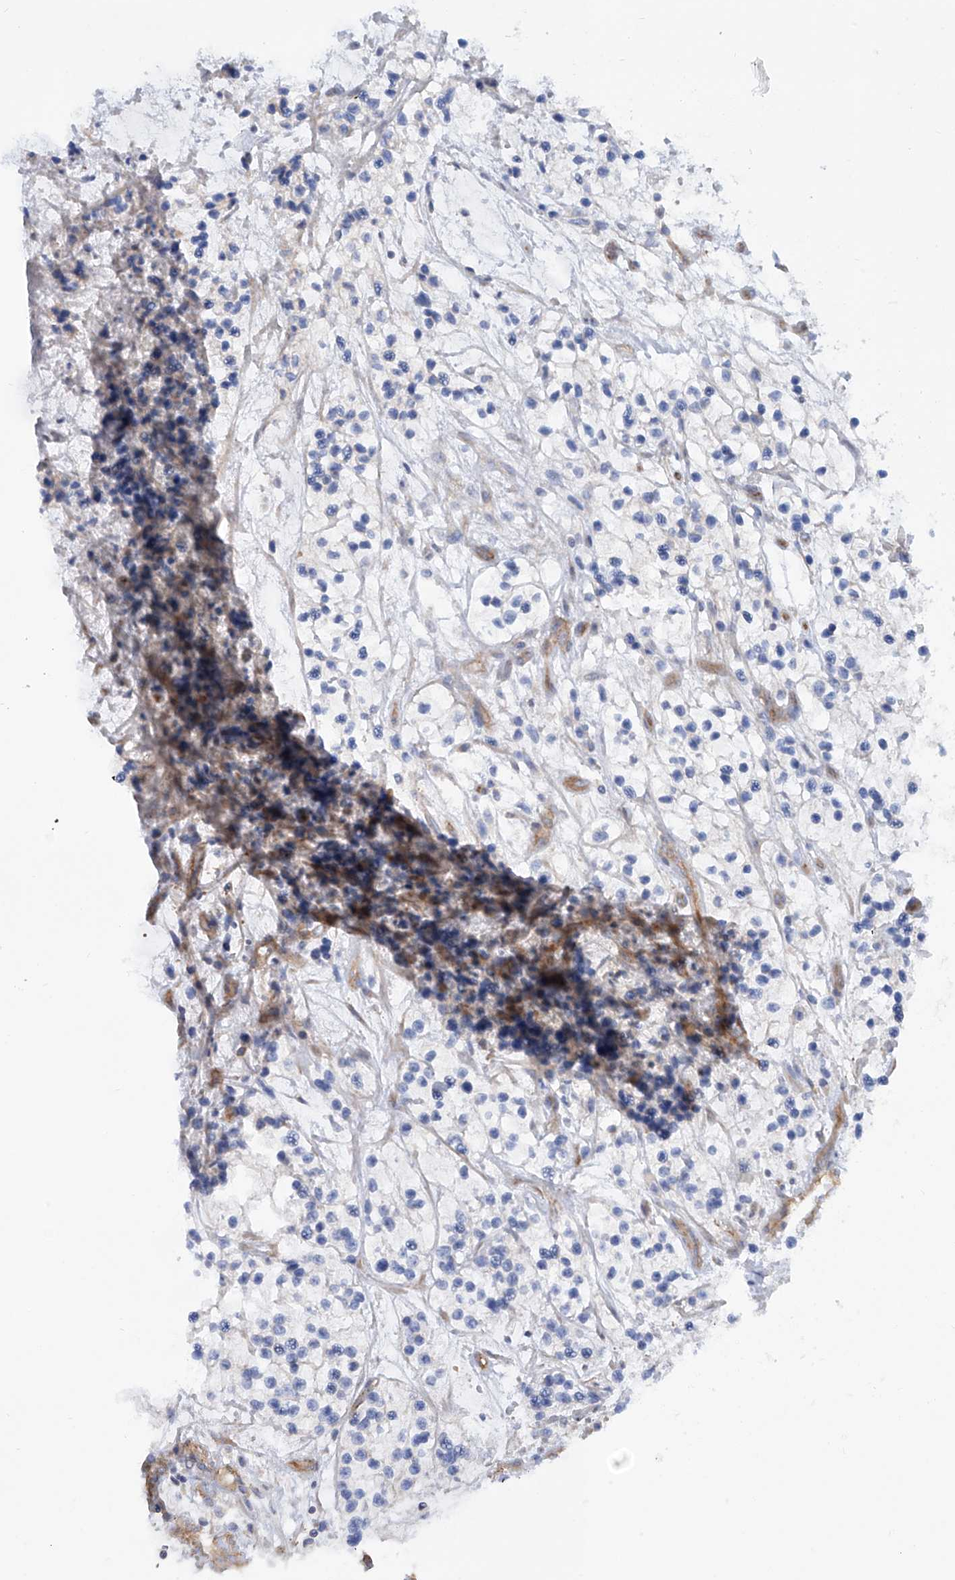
{"staining": {"intensity": "negative", "quantity": "none", "location": "none"}, "tissue": "renal cancer", "cell_type": "Tumor cells", "image_type": "cancer", "snomed": [{"axis": "morphology", "description": "Adenocarcinoma, NOS"}, {"axis": "topography", "description": "Kidney"}], "caption": "Tumor cells show no significant expression in renal cancer.", "gene": "TMEM209", "patient": {"sex": "female", "age": 57}}